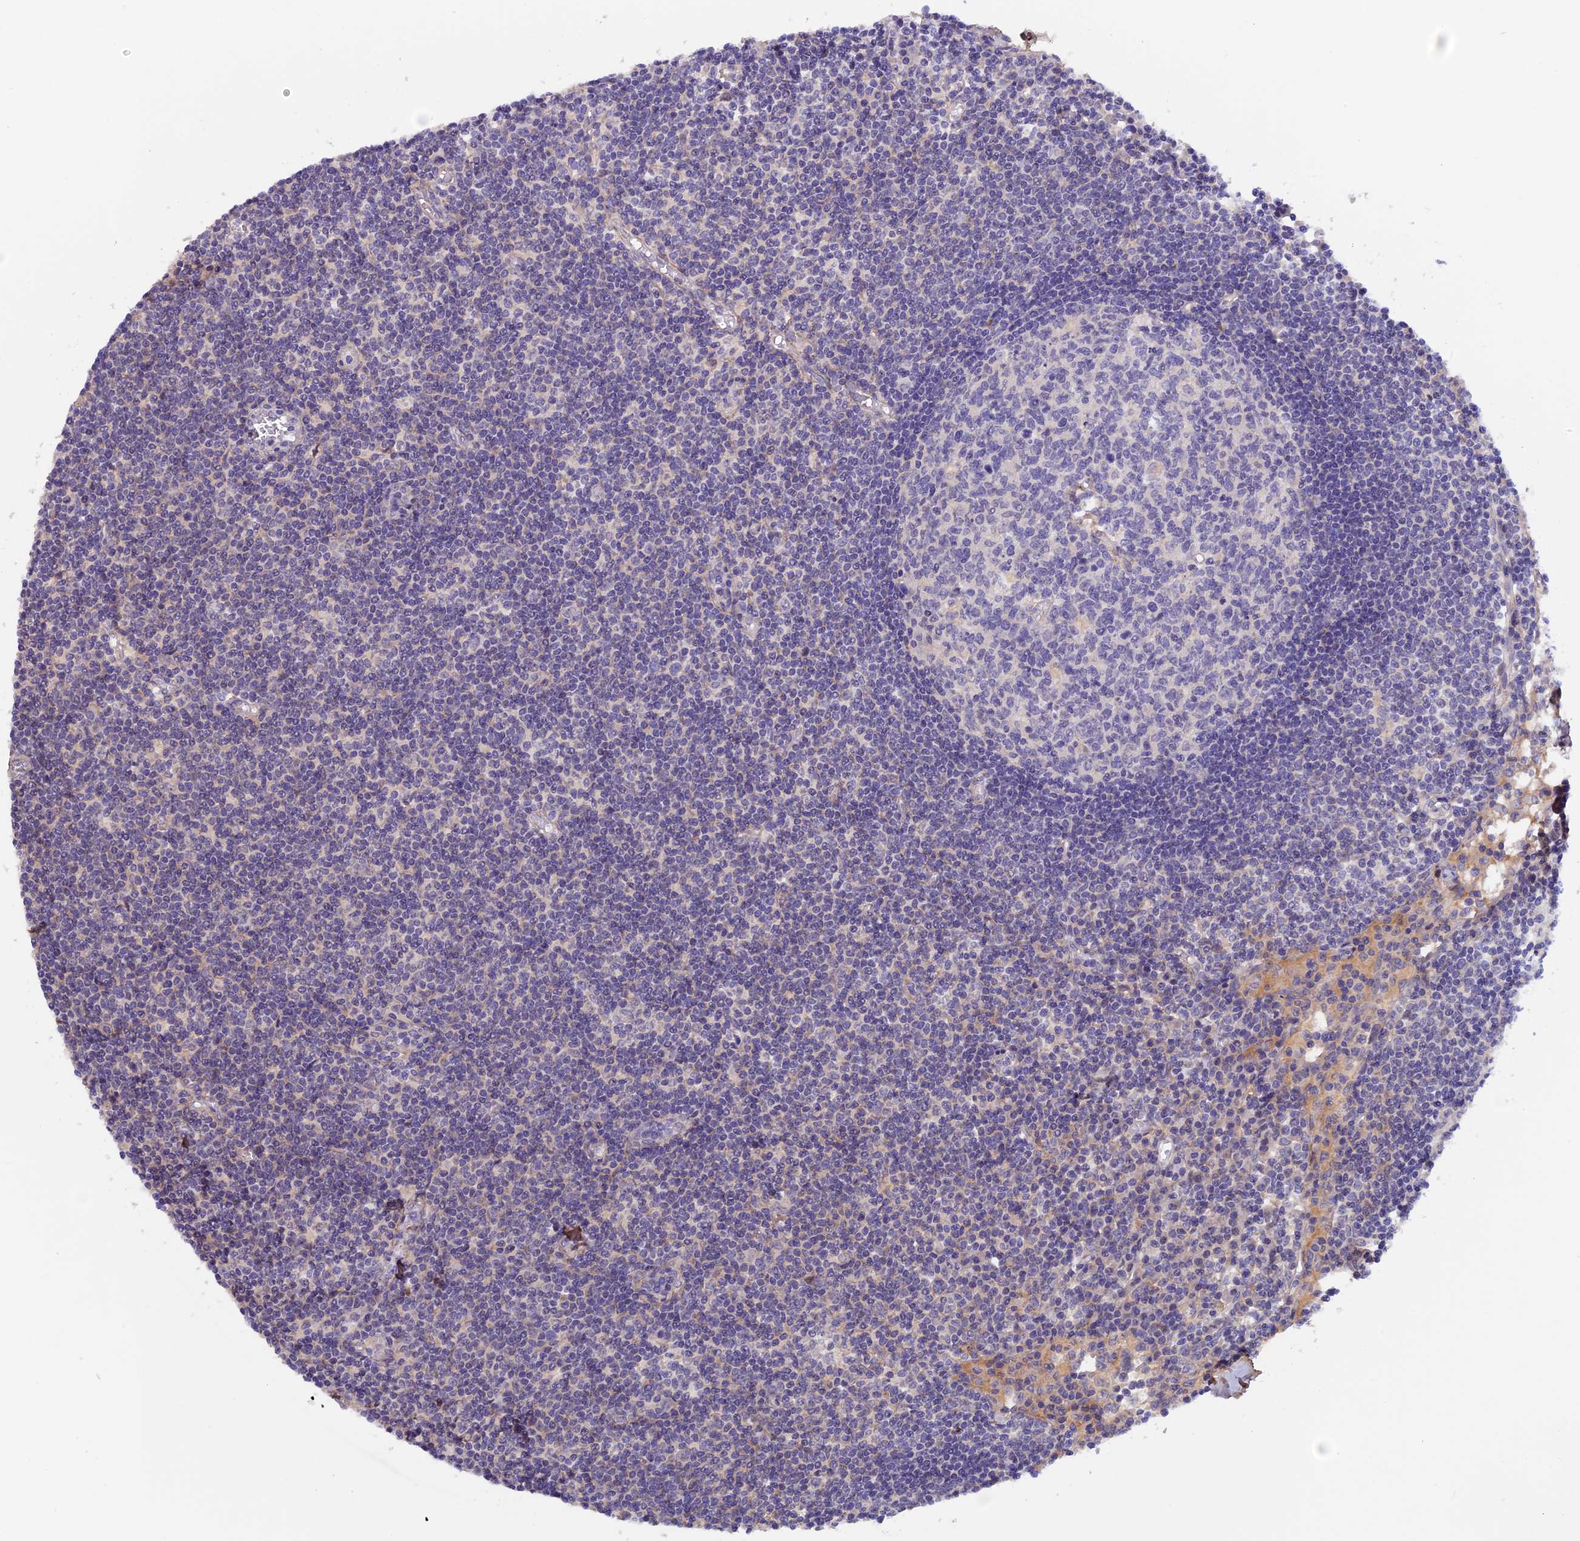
{"staining": {"intensity": "negative", "quantity": "none", "location": "none"}, "tissue": "lymph node", "cell_type": "Germinal center cells", "image_type": "normal", "snomed": [{"axis": "morphology", "description": "Normal tissue, NOS"}, {"axis": "topography", "description": "Lymph node"}], "caption": "Benign lymph node was stained to show a protein in brown. There is no significant expression in germinal center cells.", "gene": "COL4A3", "patient": {"sex": "female", "age": 55}}